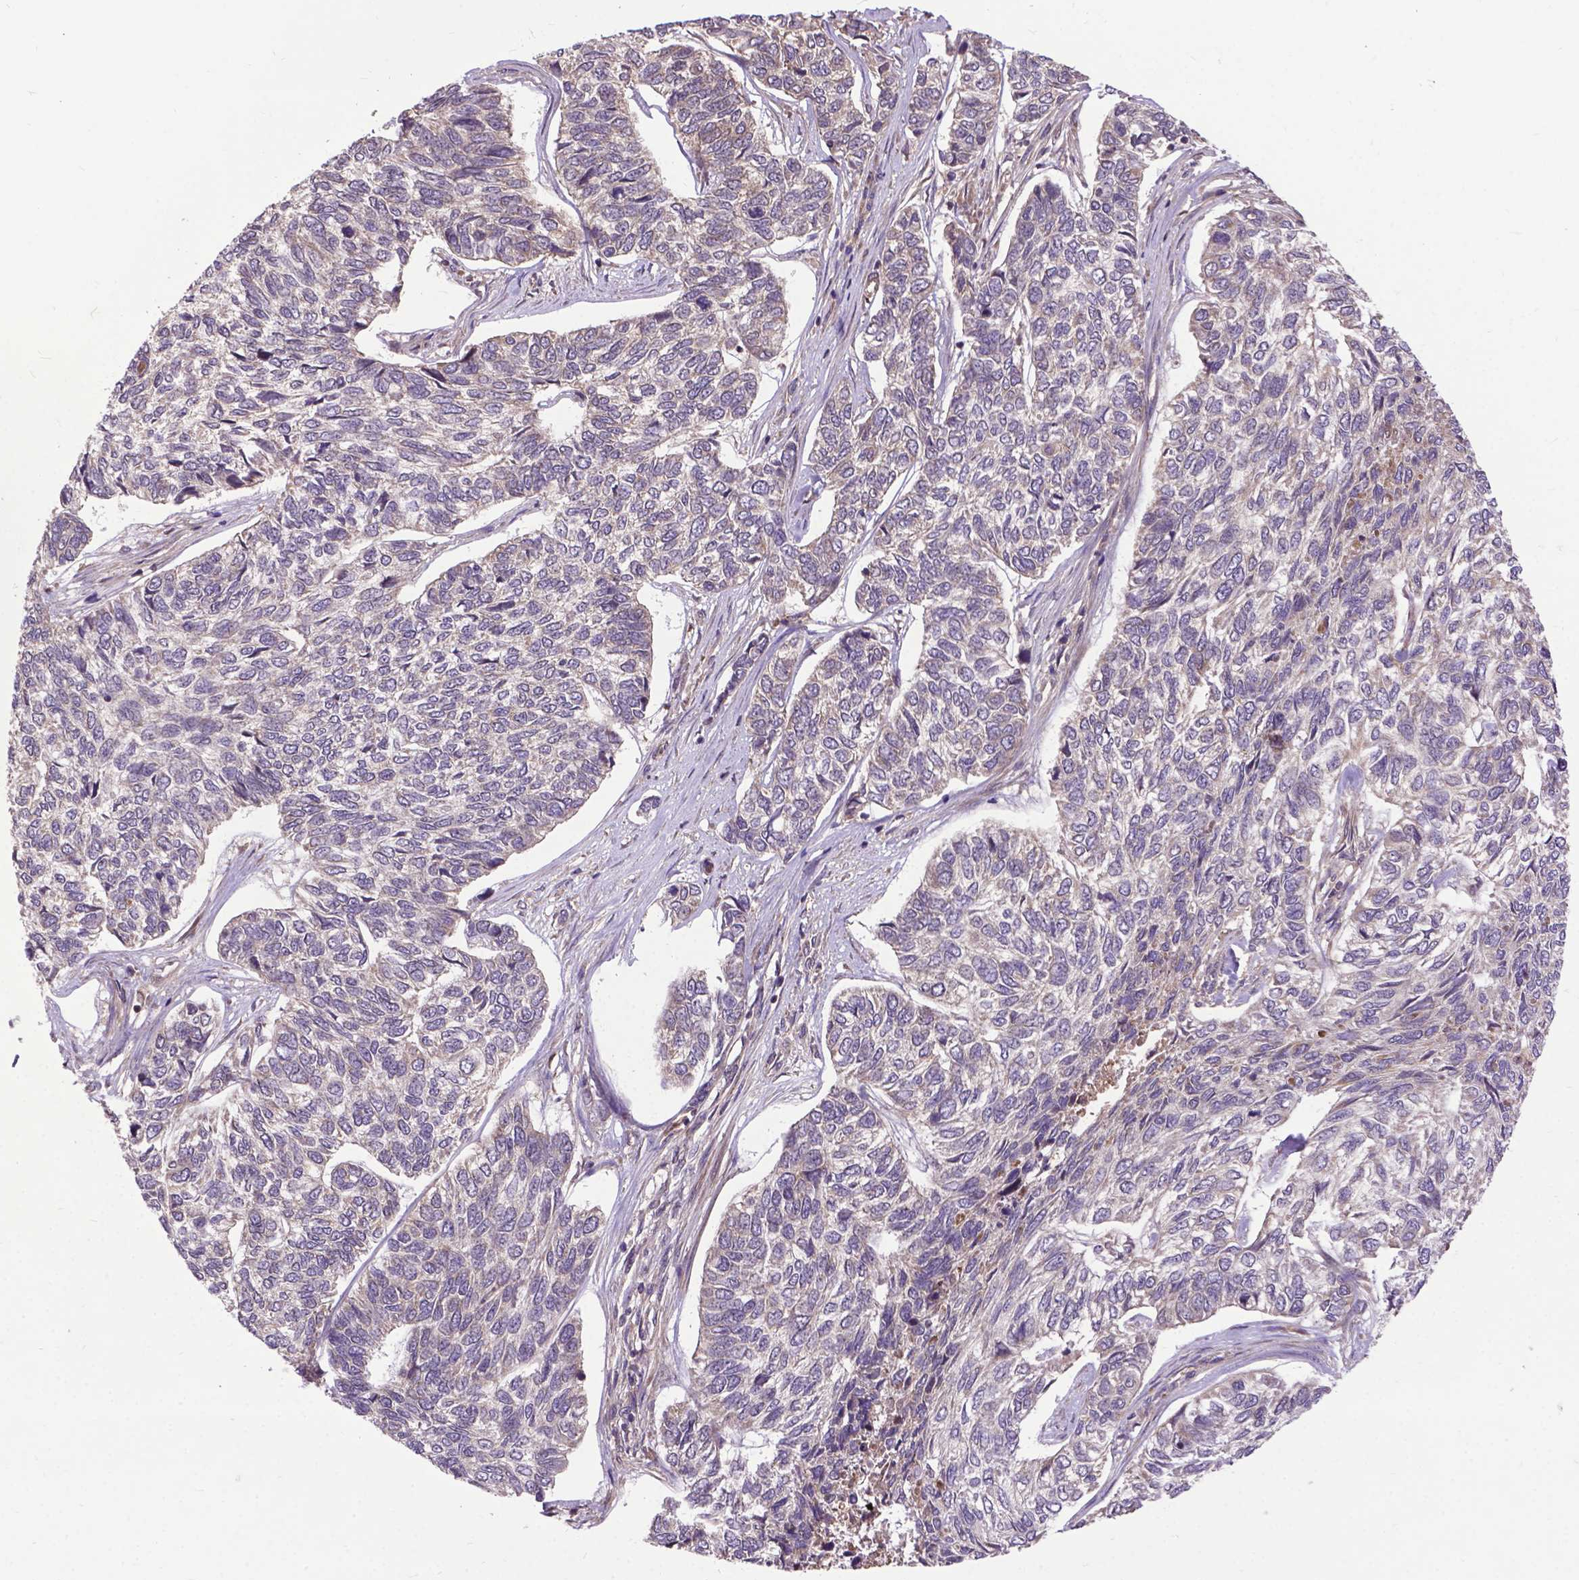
{"staining": {"intensity": "weak", "quantity": "25%-75%", "location": "cytoplasmic/membranous"}, "tissue": "skin cancer", "cell_type": "Tumor cells", "image_type": "cancer", "snomed": [{"axis": "morphology", "description": "Basal cell carcinoma"}, {"axis": "topography", "description": "Skin"}], "caption": "About 25%-75% of tumor cells in human skin cancer exhibit weak cytoplasmic/membranous protein positivity as visualized by brown immunohistochemical staining.", "gene": "ZNF616", "patient": {"sex": "female", "age": 65}}